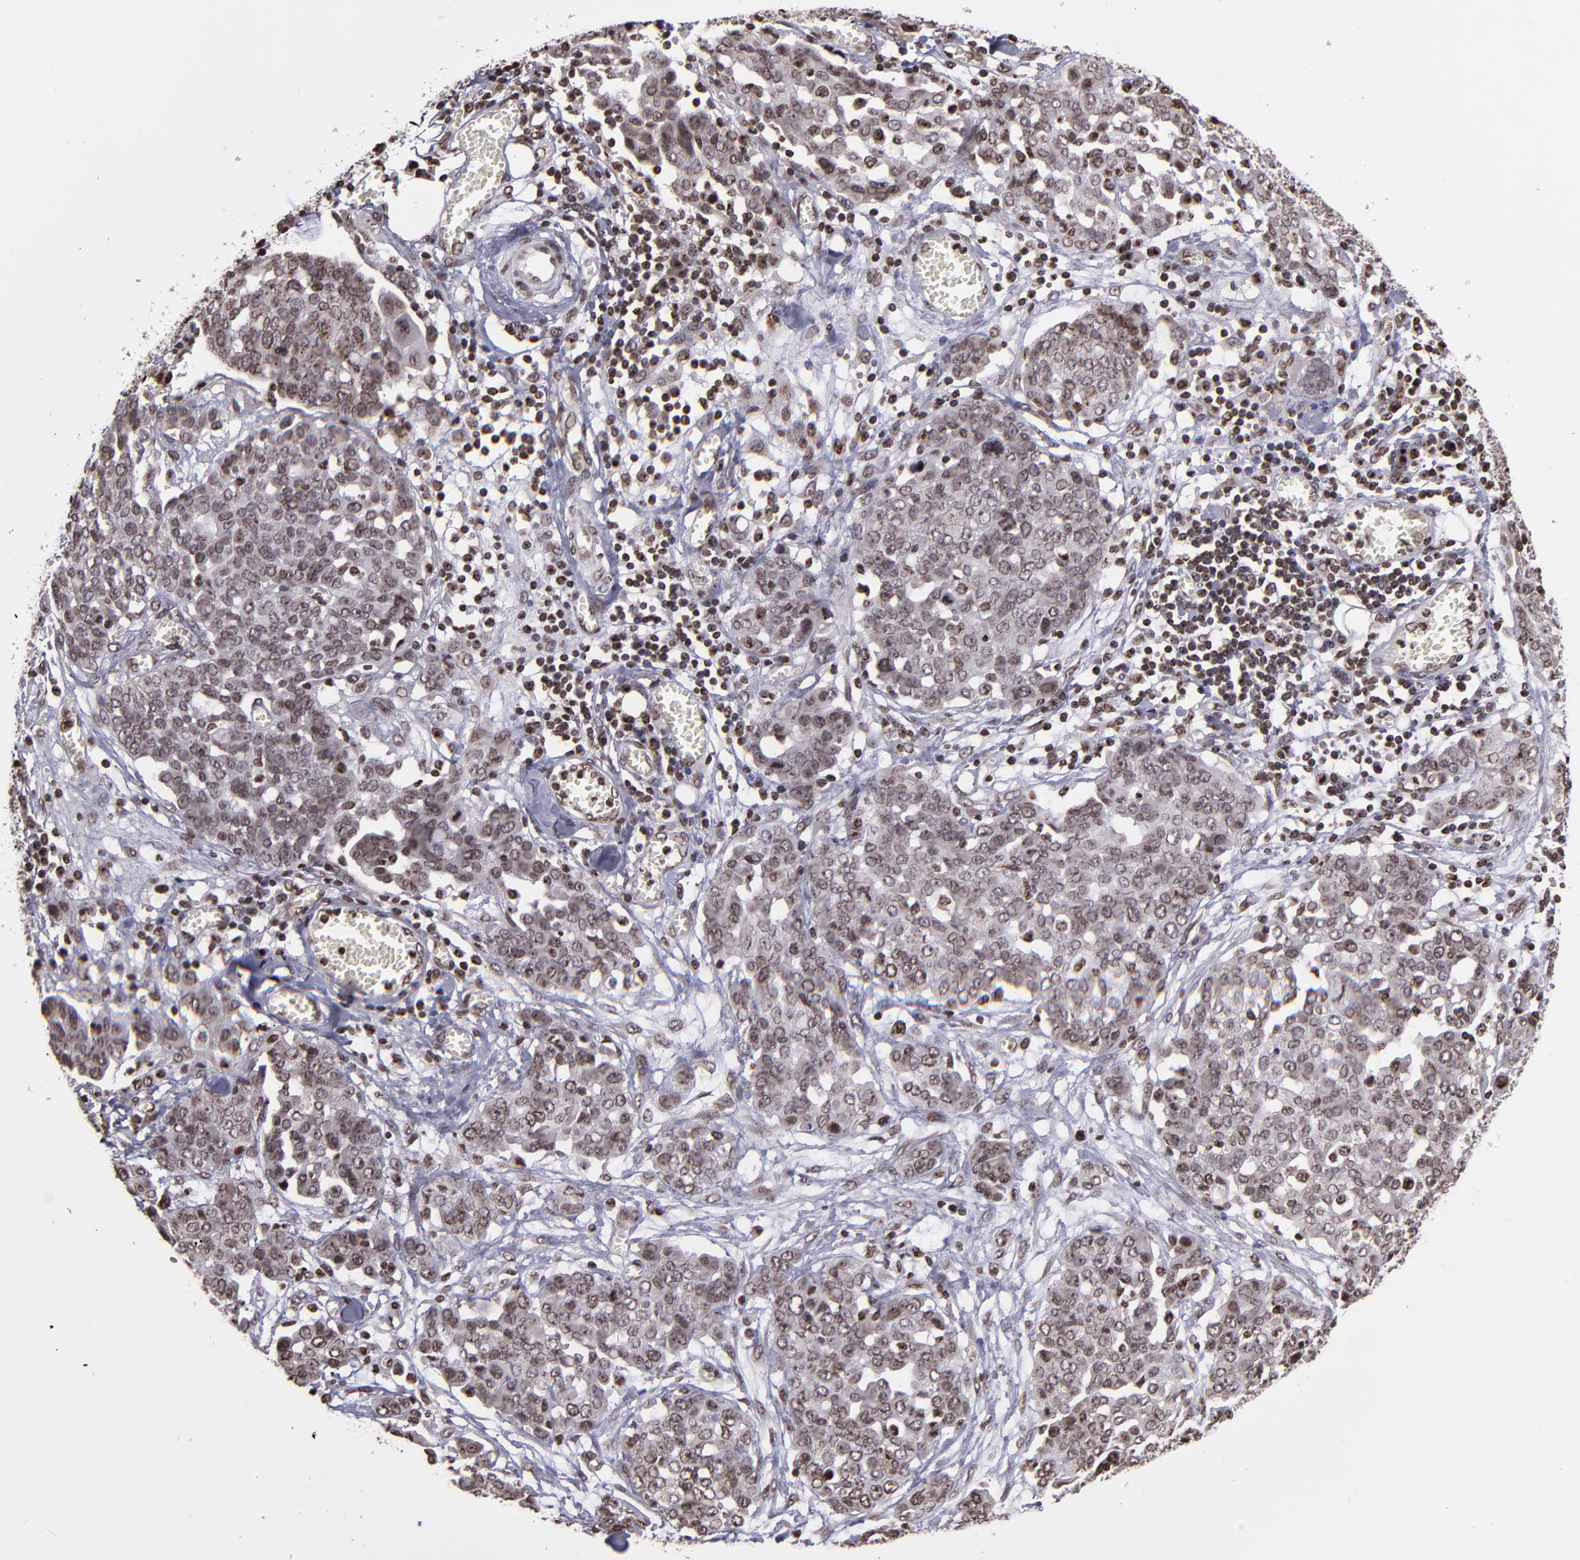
{"staining": {"intensity": "moderate", "quantity": ">75%", "location": "cytoplasmic/membranous,nuclear"}, "tissue": "ovarian cancer", "cell_type": "Tumor cells", "image_type": "cancer", "snomed": [{"axis": "morphology", "description": "Cystadenocarcinoma, serous, NOS"}, {"axis": "topography", "description": "Soft tissue"}, {"axis": "topography", "description": "Ovary"}], "caption": "Immunohistochemistry (DAB (3,3'-diaminobenzidine)) staining of ovarian serous cystadenocarcinoma shows moderate cytoplasmic/membranous and nuclear protein staining in approximately >75% of tumor cells.", "gene": "CSDC2", "patient": {"sex": "female", "age": 57}}